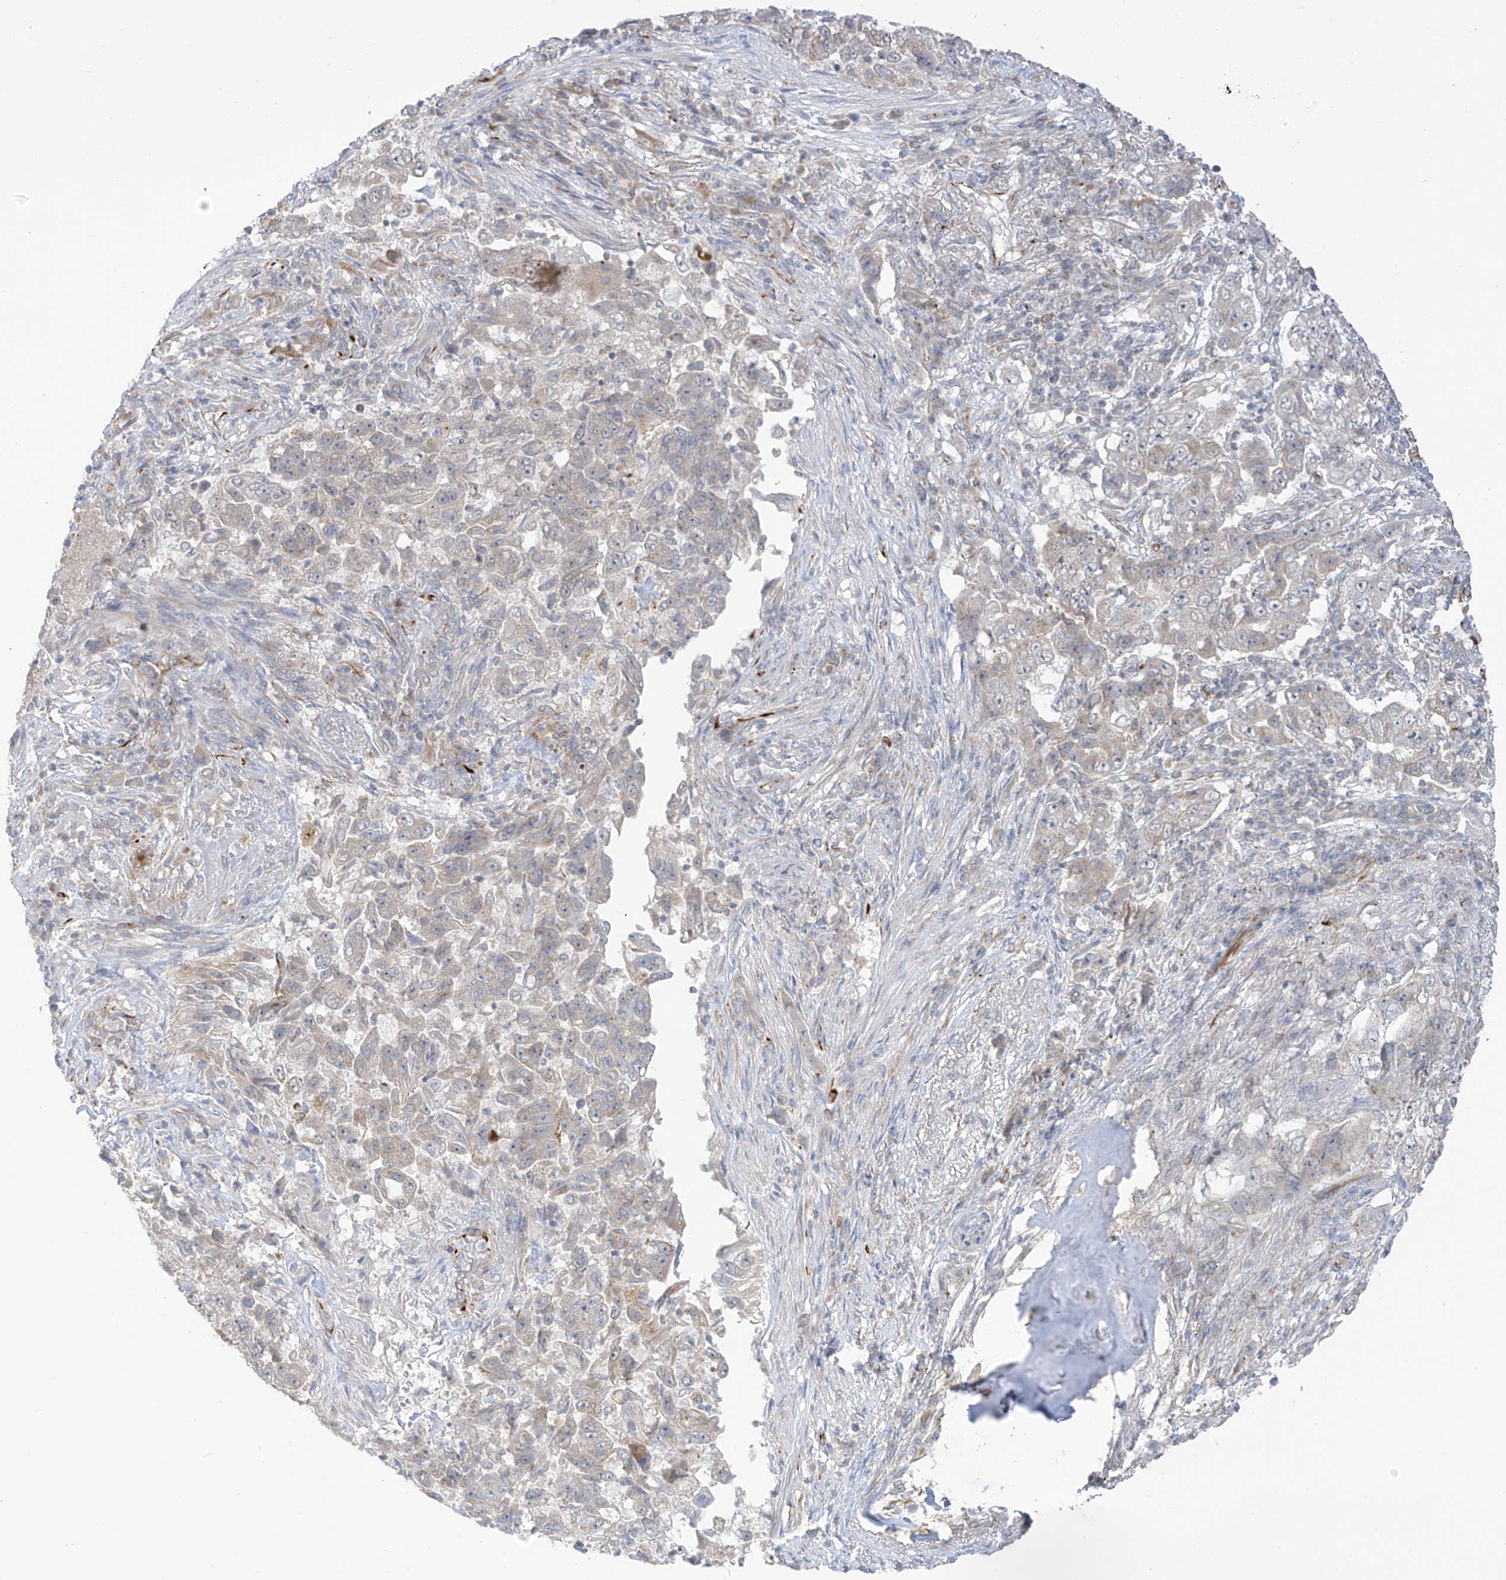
{"staining": {"intensity": "weak", "quantity": "<25%", "location": "cytoplasmic/membranous"}, "tissue": "lung cancer", "cell_type": "Tumor cells", "image_type": "cancer", "snomed": [{"axis": "morphology", "description": "Adenocarcinoma, NOS"}, {"axis": "topography", "description": "Lung"}], "caption": "Immunohistochemical staining of lung adenocarcinoma shows no significant staining in tumor cells.", "gene": "HS6ST2", "patient": {"sex": "female", "age": 51}}